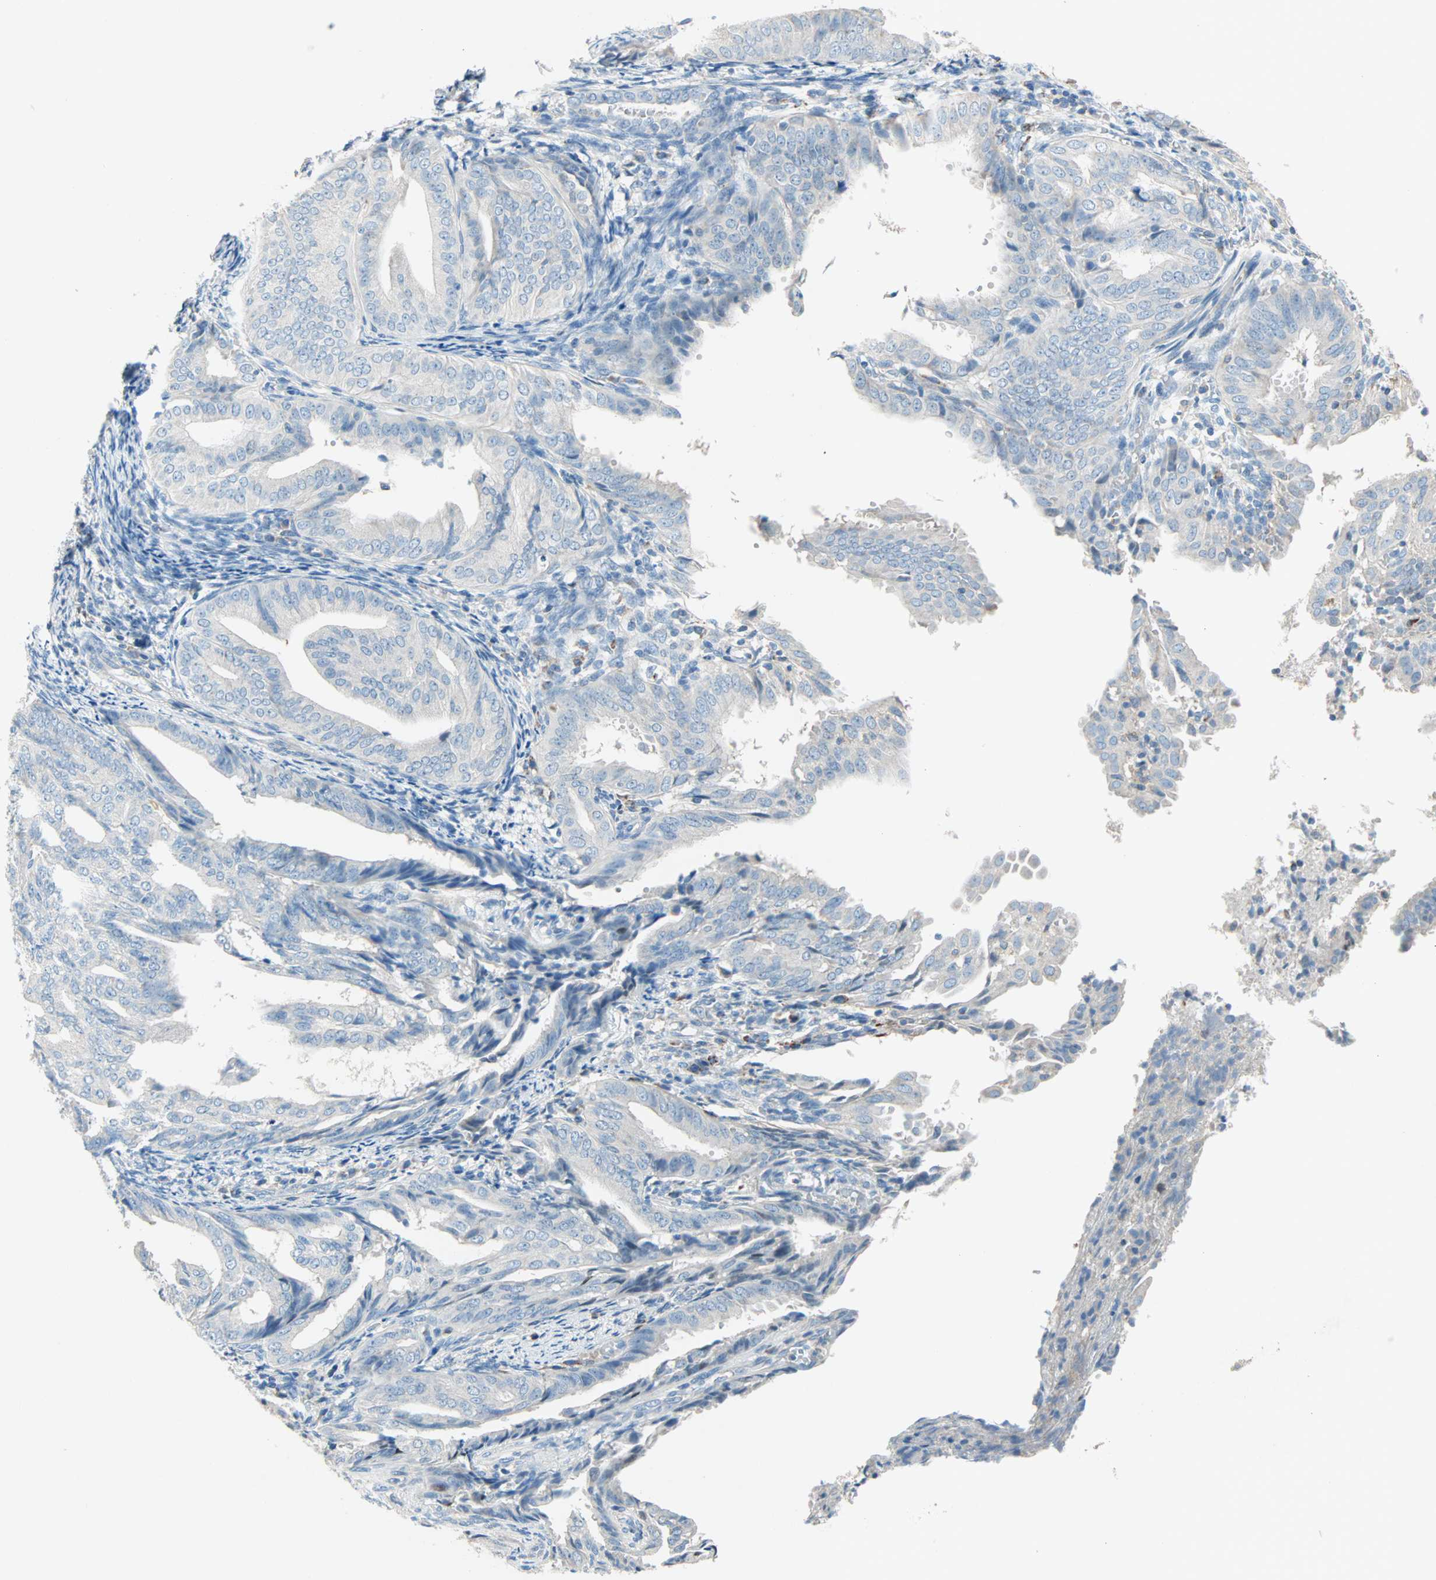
{"staining": {"intensity": "negative", "quantity": "none", "location": "none"}, "tissue": "endometrial cancer", "cell_type": "Tumor cells", "image_type": "cancer", "snomed": [{"axis": "morphology", "description": "Adenocarcinoma, NOS"}, {"axis": "topography", "description": "Endometrium"}], "caption": "Immunohistochemistry (IHC) image of human endometrial adenocarcinoma stained for a protein (brown), which exhibits no staining in tumor cells.", "gene": "ACVRL1", "patient": {"sex": "female", "age": 58}}